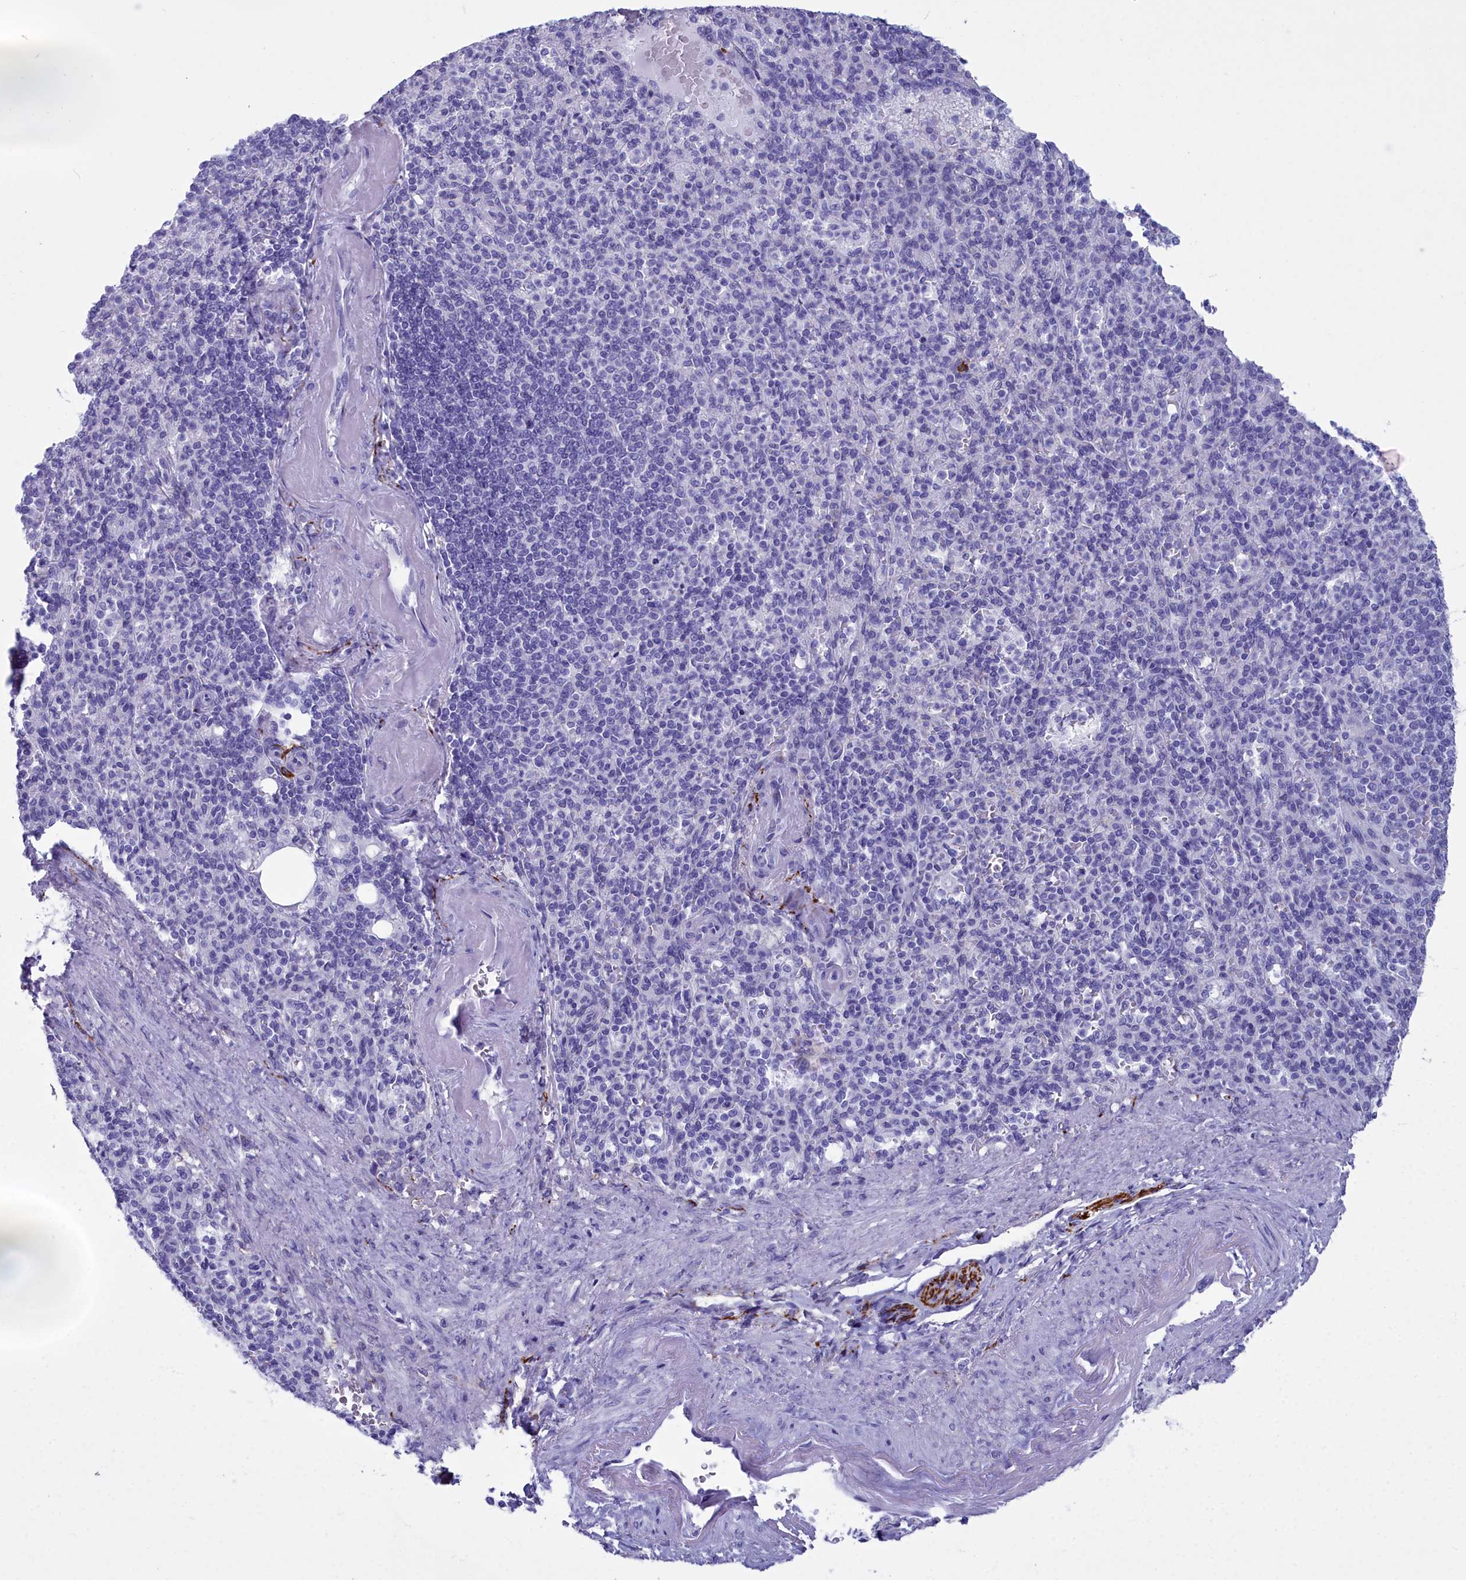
{"staining": {"intensity": "negative", "quantity": "none", "location": "none"}, "tissue": "spleen", "cell_type": "Cells in red pulp", "image_type": "normal", "snomed": [{"axis": "morphology", "description": "Normal tissue, NOS"}, {"axis": "topography", "description": "Spleen"}], "caption": "Immunohistochemistry of normal human spleen shows no staining in cells in red pulp. (Stains: DAB (3,3'-diaminobenzidine) immunohistochemistry with hematoxylin counter stain, Microscopy: brightfield microscopy at high magnification).", "gene": "MAP6", "patient": {"sex": "female", "age": 74}}